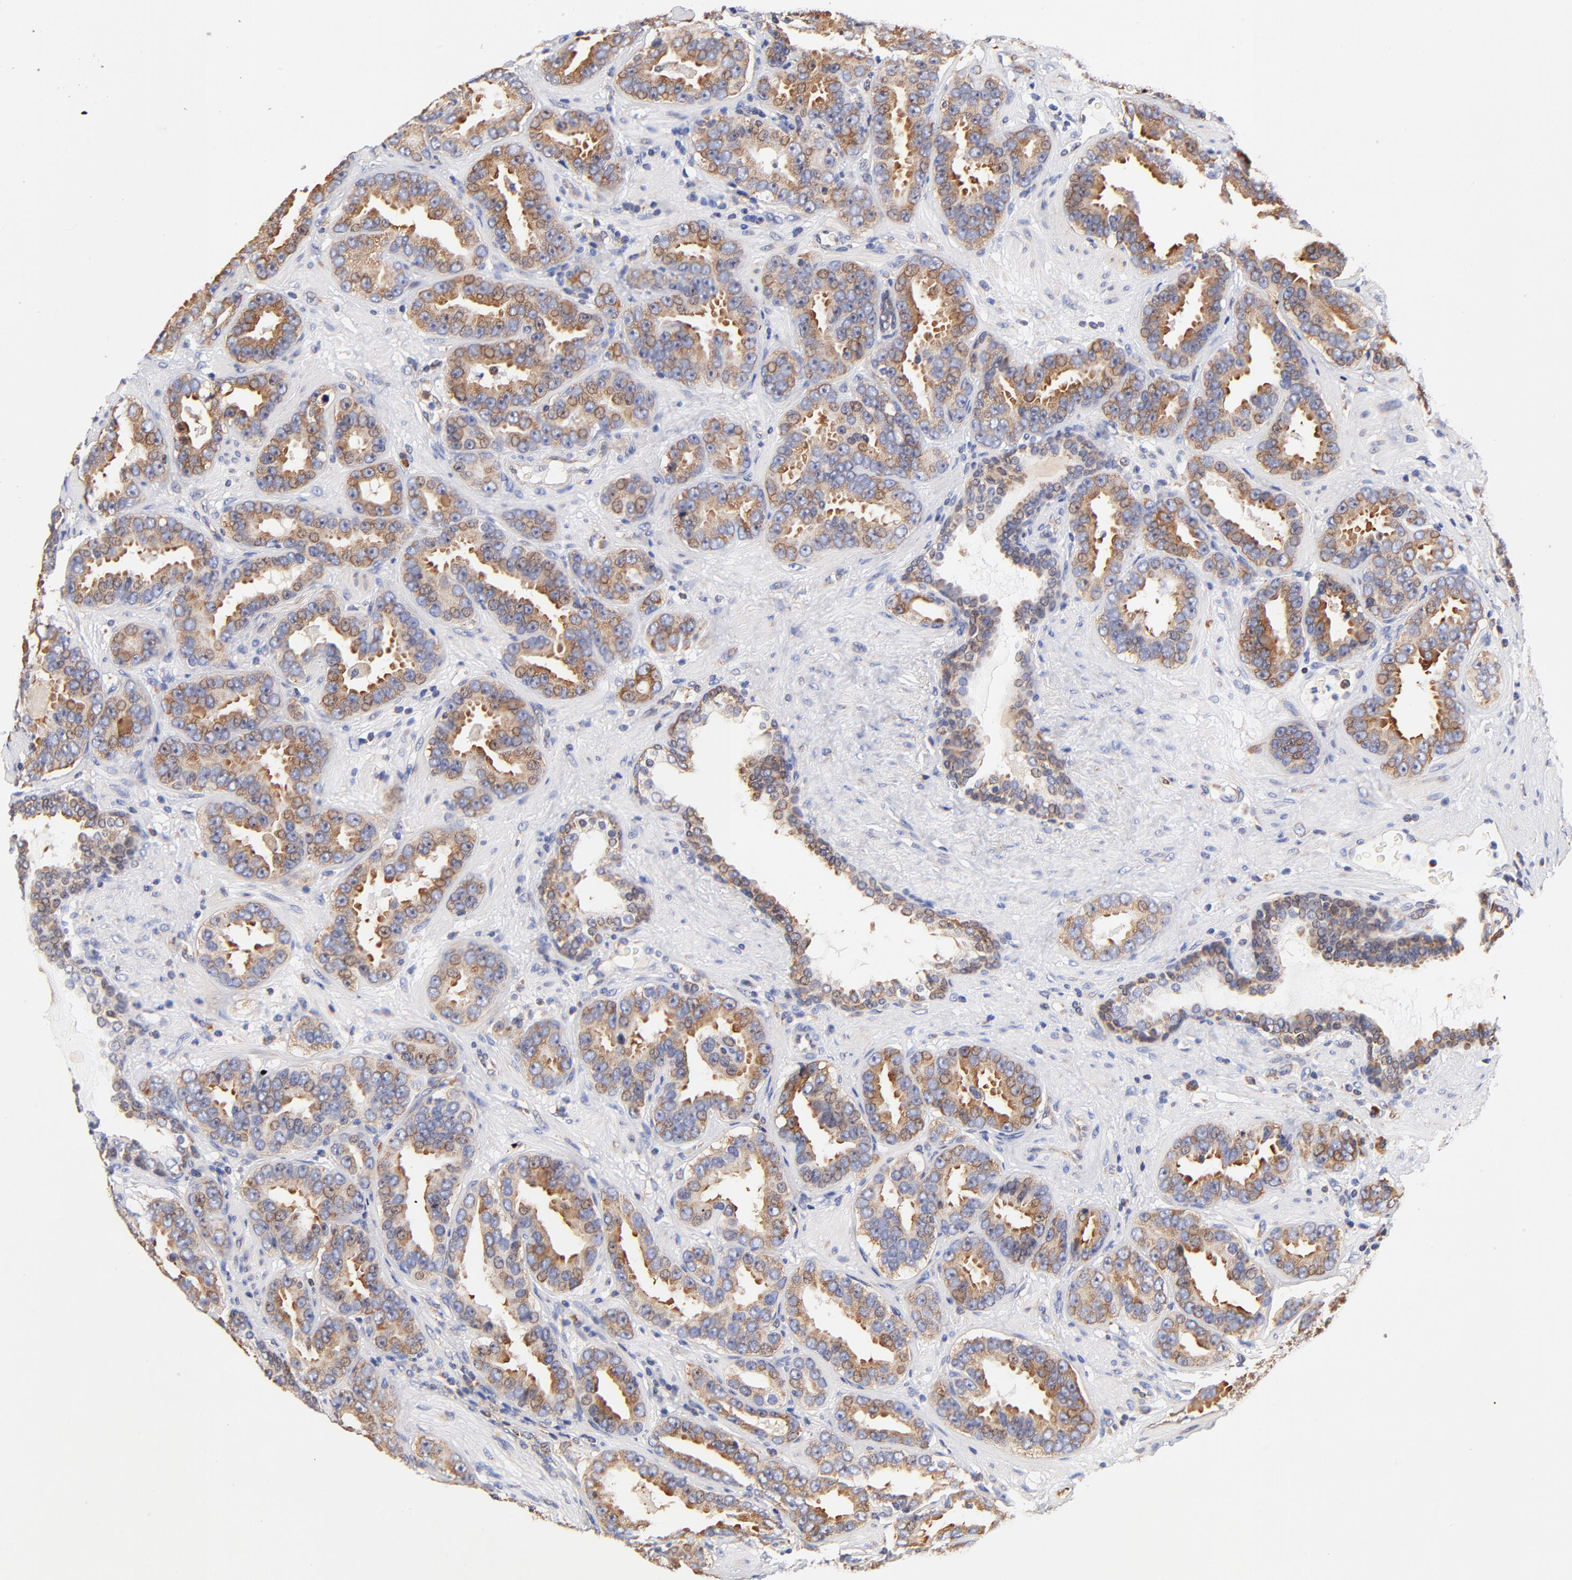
{"staining": {"intensity": "moderate", "quantity": ">75%", "location": "cytoplasmic/membranous"}, "tissue": "prostate cancer", "cell_type": "Tumor cells", "image_type": "cancer", "snomed": [{"axis": "morphology", "description": "Adenocarcinoma, Low grade"}, {"axis": "topography", "description": "Prostate"}], "caption": "A micrograph of prostate cancer (adenocarcinoma (low-grade)) stained for a protein shows moderate cytoplasmic/membranous brown staining in tumor cells.", "gene": "RPL27", "patient": {"sex": "male", "age": 59}}